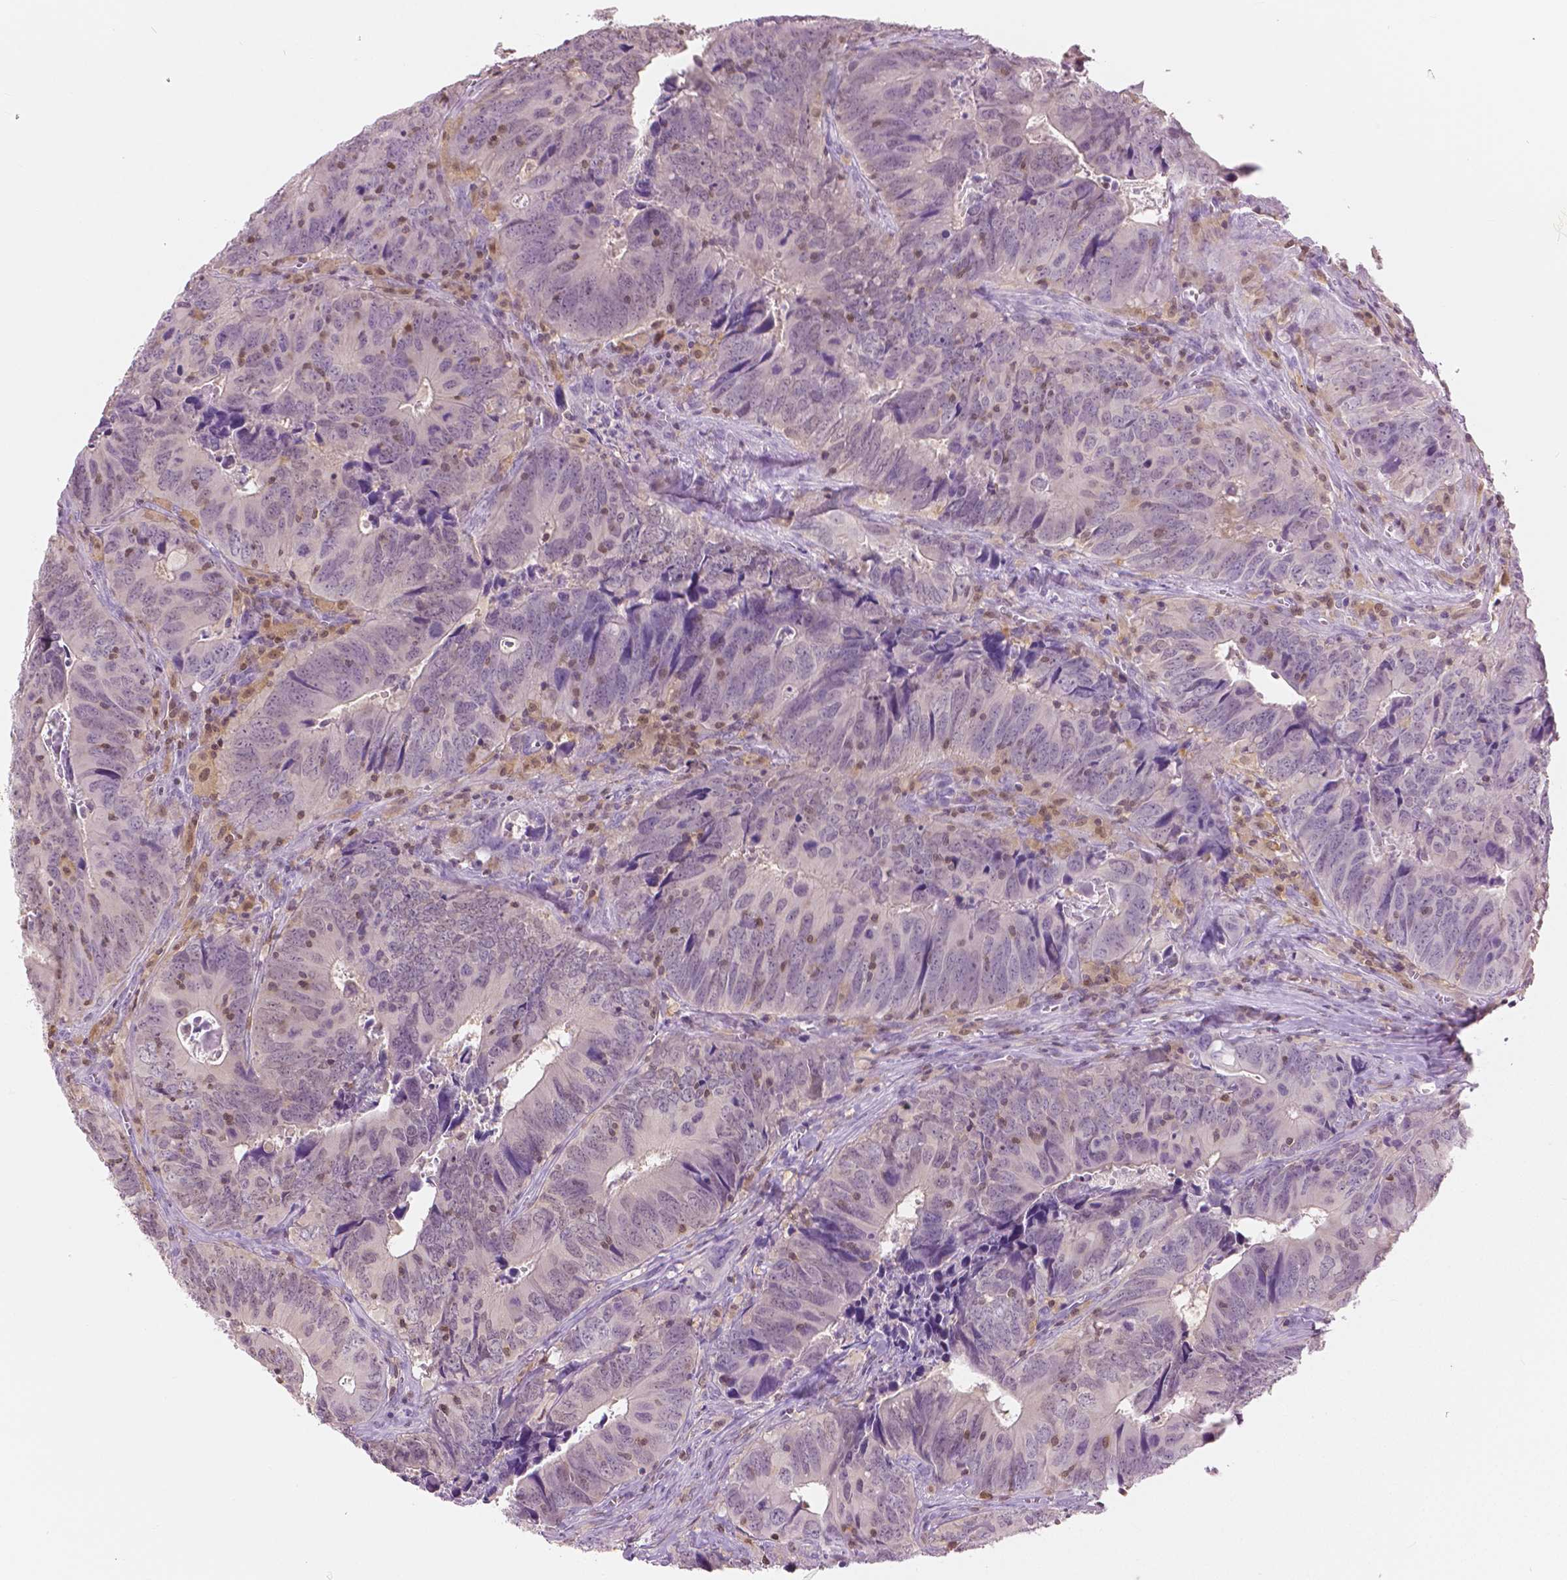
{"staining": {"intensity": "negative", "quantity": "none", "location": "none"}, "tissue": "colorectal cancer", "cell_type": "Tumor cells", "image_type": "cancer", "snomed": [{"axis": "morphology", "description": "Adenocarcinoma, NOS"}, {"axis": "topography", "description": "Colon"}], "caption": "There is no significant expression in tumor cells of colorectal cancer (adenocarcinoma).", "gene": "GALM", "patient": {"sex": "female", "age": 82}}